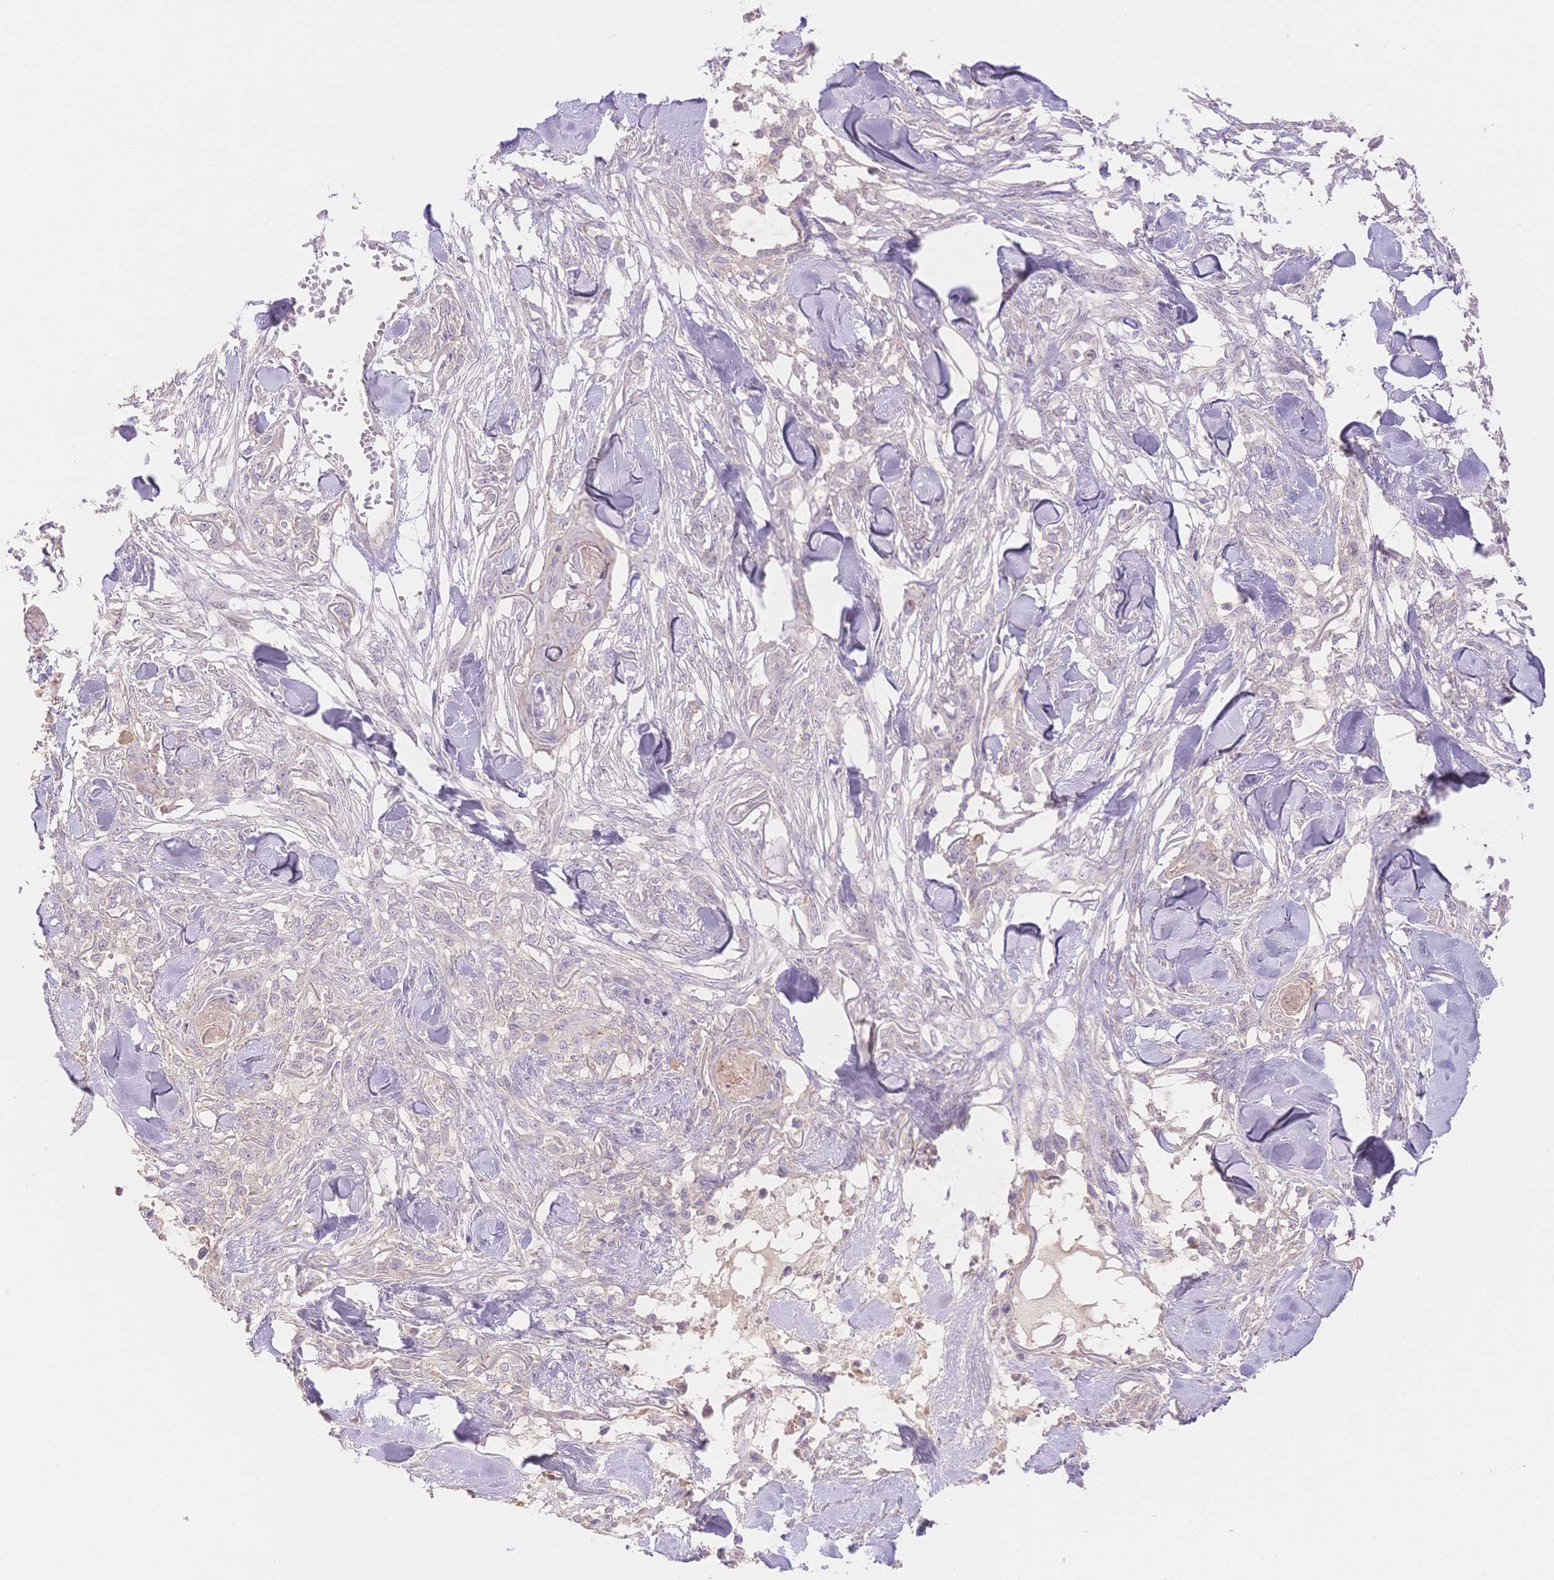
{"staining": {"intensity": "negative", "quantity": "none", "location": "none"}, "tissue": "skin cancer", "cell_type": "Tumor cells", "image_type": "cancer", "snomed": [{"axis": "morphology", "description": "Squamous cell carcinoma, NOS"}, {"axis": "topography", "description": "Skin"}], "caption": "The immunohistochemistry photomicrograph has no significant staining in tumor cells of skin cancer (squamous cell carcinoma) tissue.", "gene": "WDR54", "patient": {"sex": "female", "age": 59}}